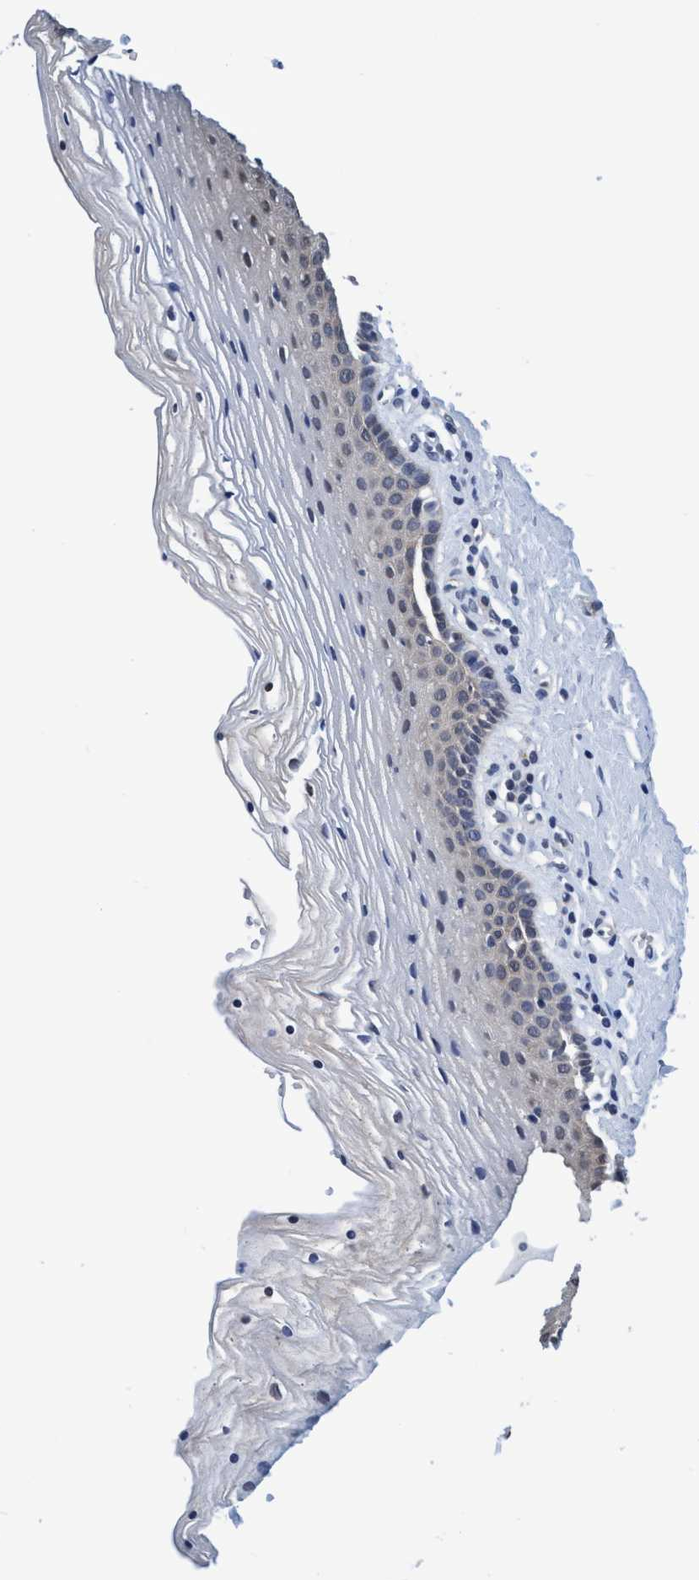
{"staining": {"intensity": "negative", "quantity": "none", "location": "none"}, "tissue": "vagina", "cell_type": "Squamous epithelial cells", "image_type": "normal", "snomed": [{"axis": "morphology", "description": "Normal tissue, NOS"}, {"axis": "topography", "description": "Vagina"}], "caption": "IHC of normal vagina exhibits no staining in squamous epithelial cells. (IHC, brightfield microscopy, high magnification).", "gene": "PSMD12", "patient": {"sex": "female", "age": 32}}